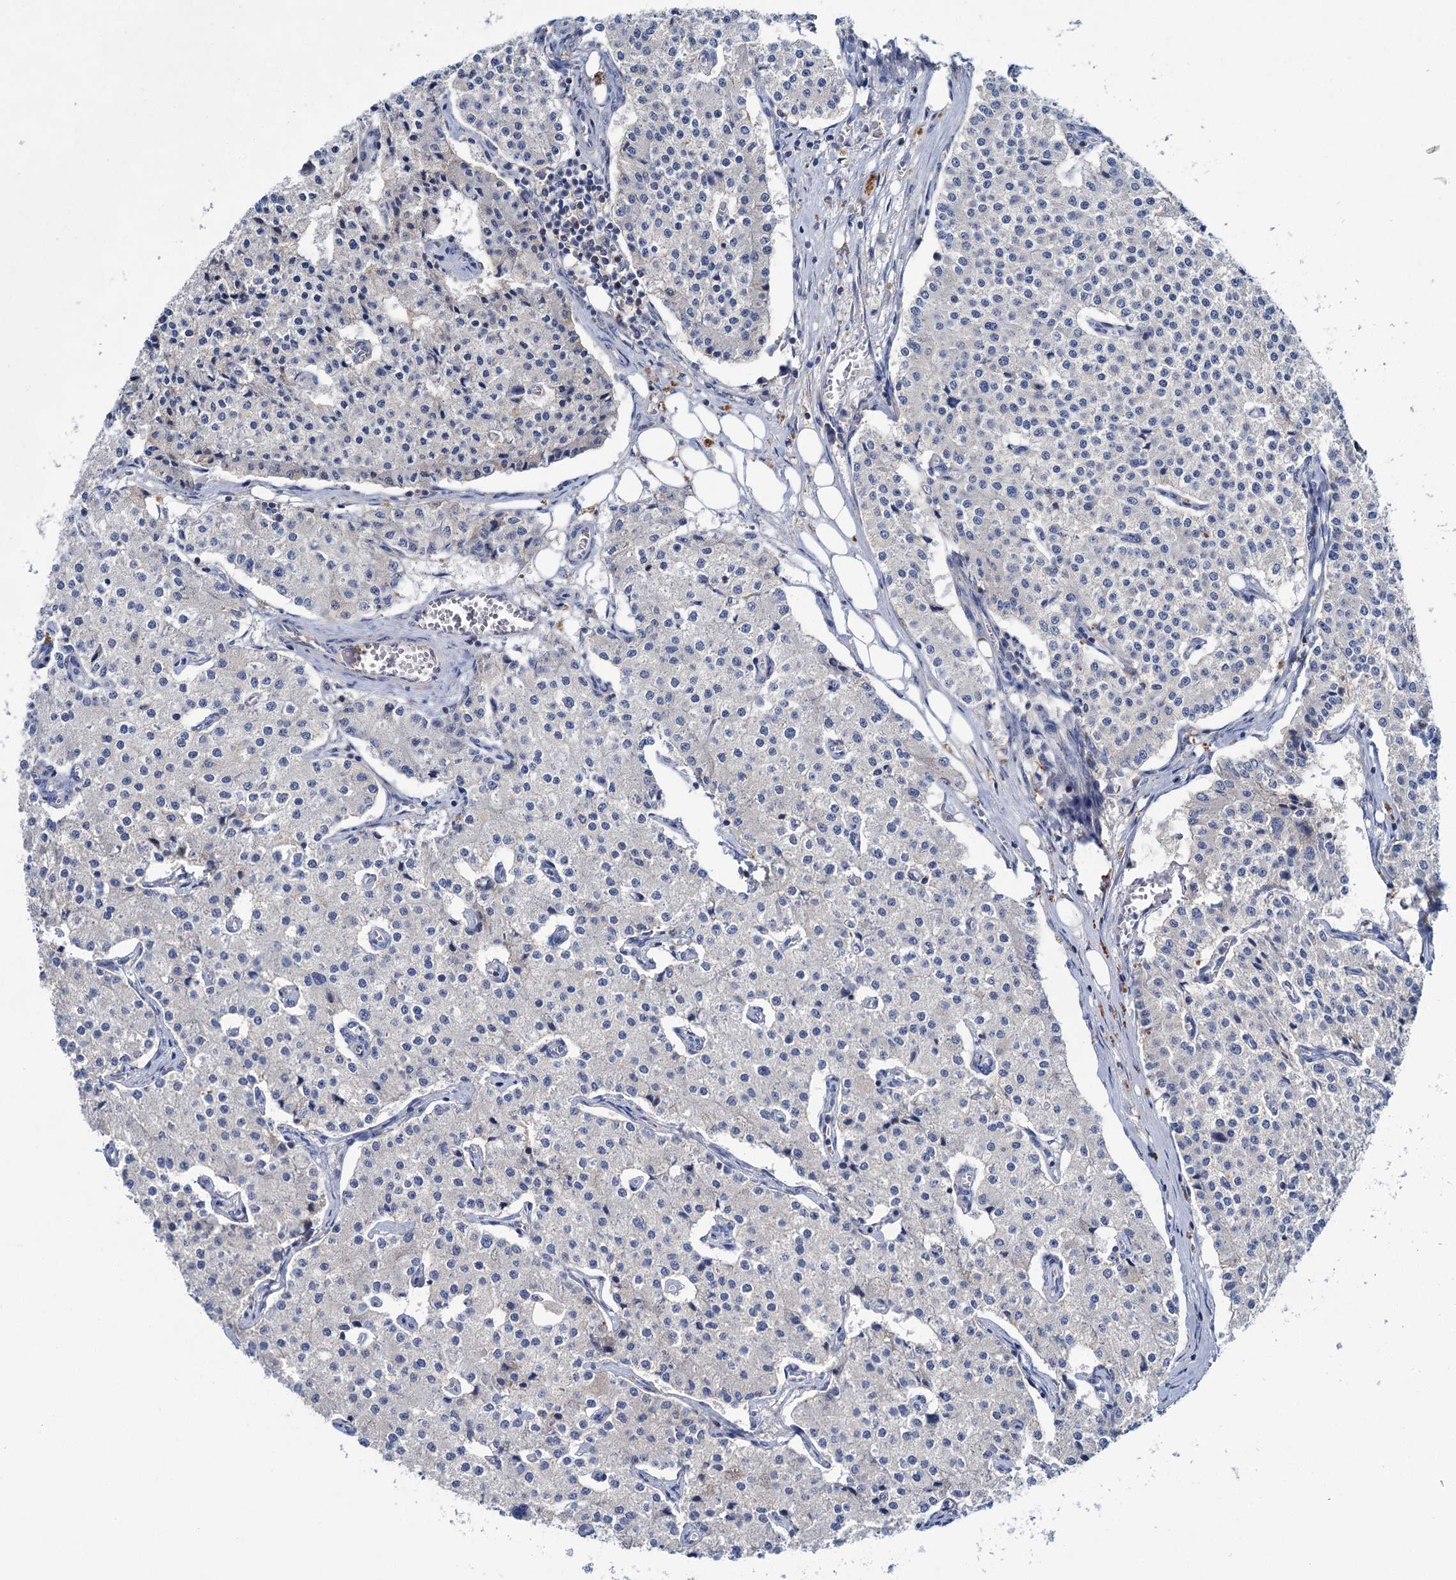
{"staining": {"intensity": "negative", "quantity": "none", "location": "none"}, "tissue": "carcinoid", "cell_type": "Tumor cells", "image_type": "cancer", "snomed": [{"axis": "morphology", "description": "Carcinoid, malignant, NOS"}, {"axis": "topography", "description": "Colon"}], "caption": "Immunohistochemistry (IHC) histopathology image of carcinoid stained for a protein (brown), which shows no expression in tumor cells.", "gene": "FGFR2", "patient": {"sex": "female", "age": 52}}